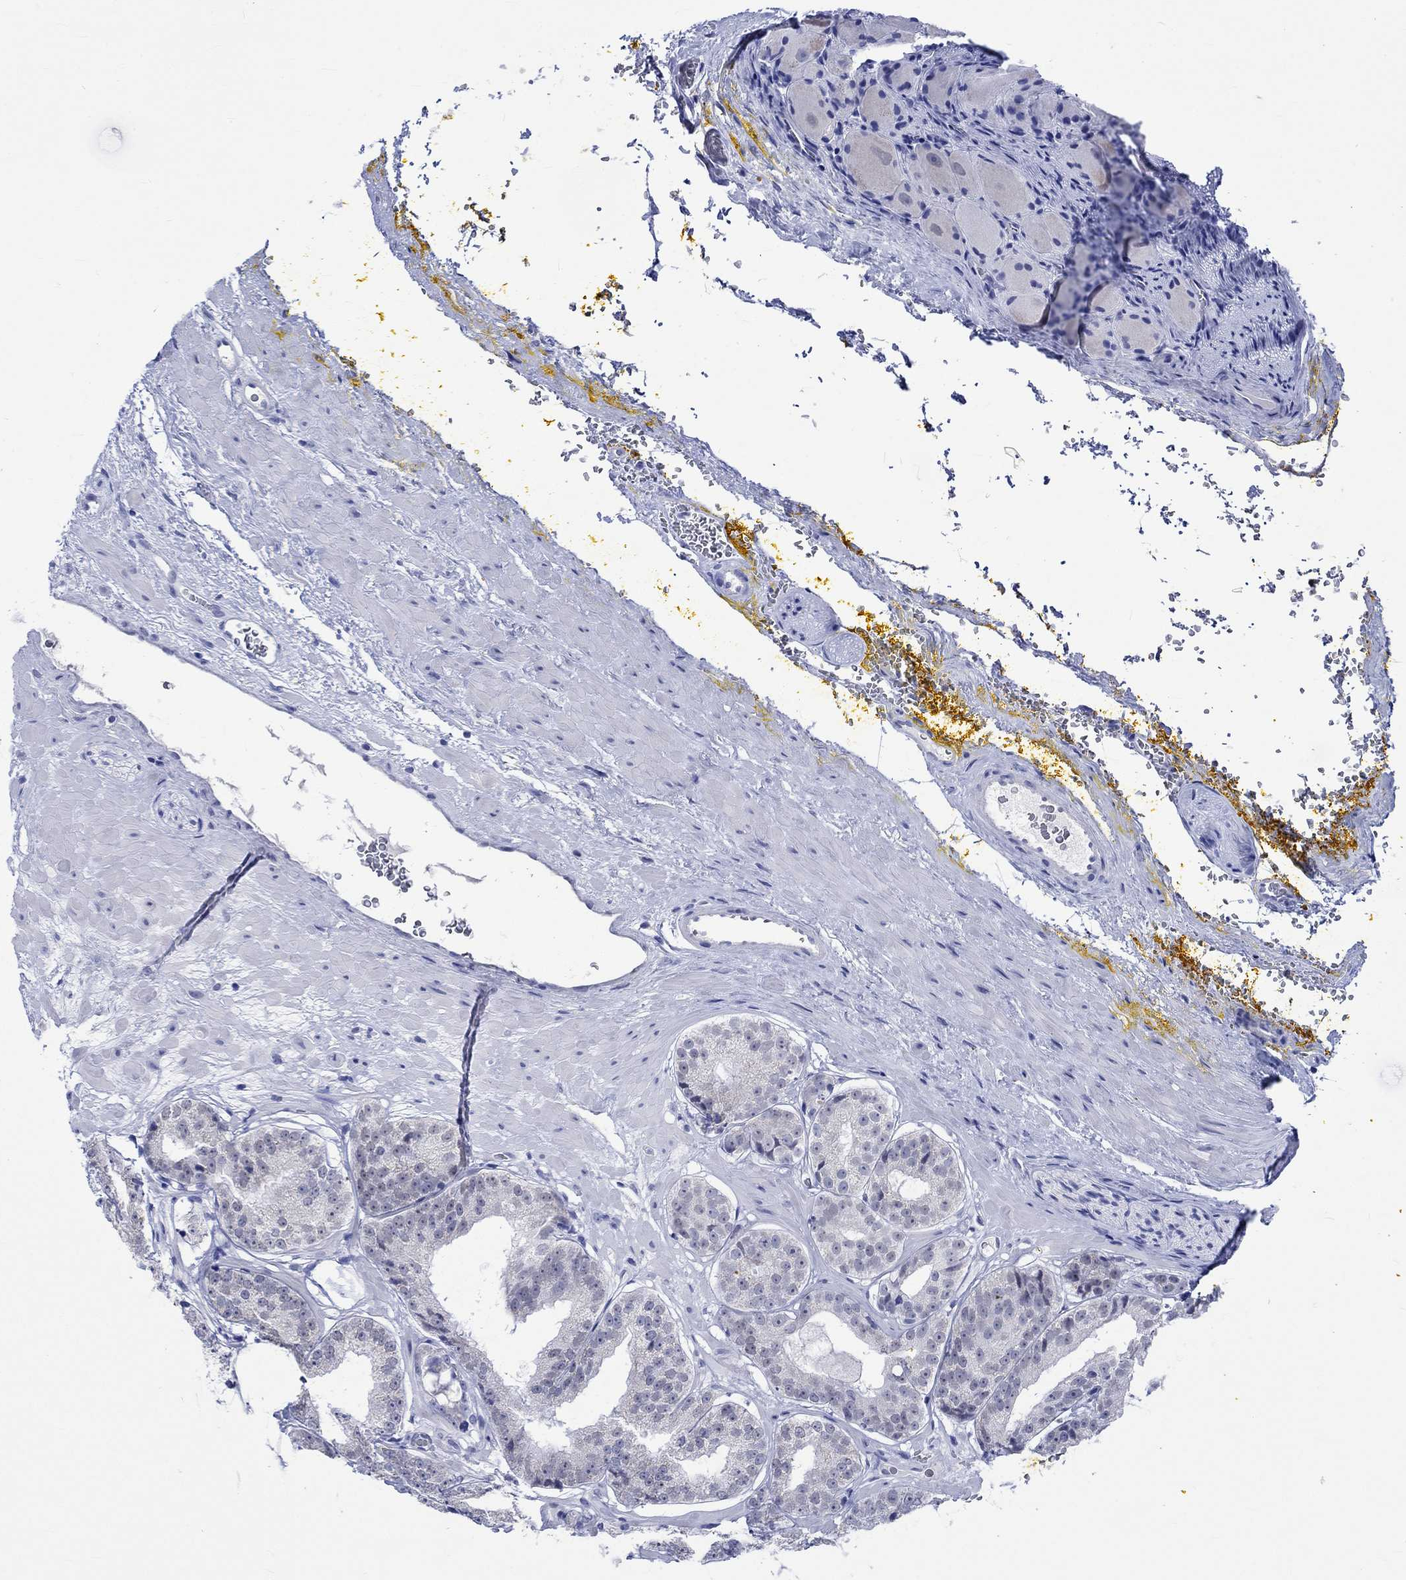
{"staining": {"intensity": "negative", "quantity": "none", "location": "none"}, "tissue": "prostate cancer", "cell_type": "Tumor cells", "image_type": "cancer", "snomed": [{"axis": "morphology", "description": "Adenocarcinoma, Low grade"}, {"axis": "topography", "description": "Prostate"}], "caption": "The photomicrograph reveals no staining of tumor cells in prostate cancer (adenocarcinoma (low-grade)).", "gene": "KLHL33", "patient": {"sex": "male", "age": 60}}